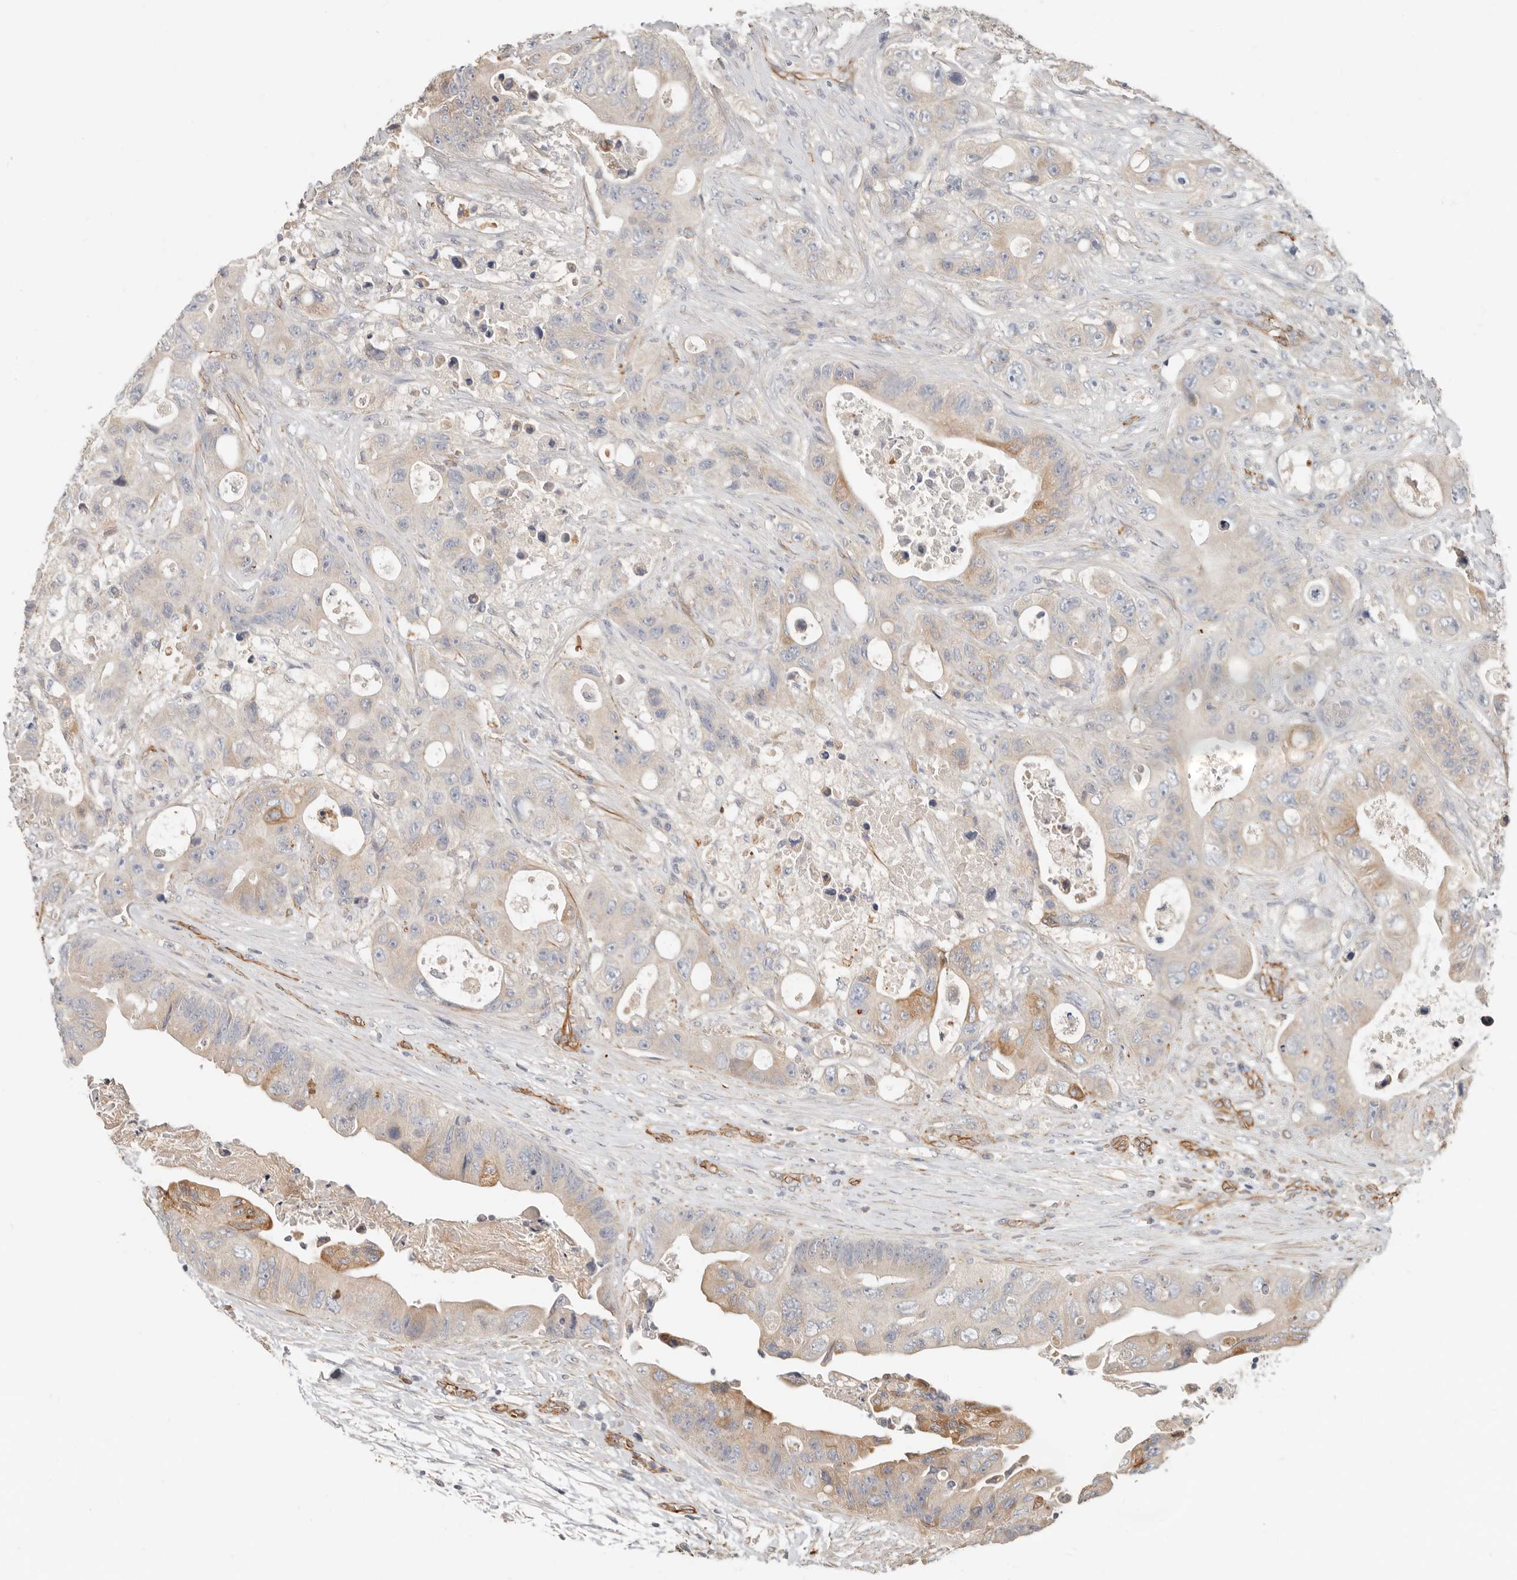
{"staining": {"intensity": "moderate", "quantity": "<25%", "location": "cytoplasmic/membranous"}, "tissue": "colorectal cancer", "cell_type": "Tumor cells", "image_type": "cancer", "snomed": [{"axis": "morphology", "description": "Adenocarcinoma, NOS"}, {"axis": "topography", "description": "Colon"}], "caption": "The micrograph reveals staining of colorectal adenocarcinoma, revealing moderate cytoplasmic/membranous protein expression (brown color) within tumor cells.", "gene": "SPRING1", "patient": {"sex": "female", "age": 46}}